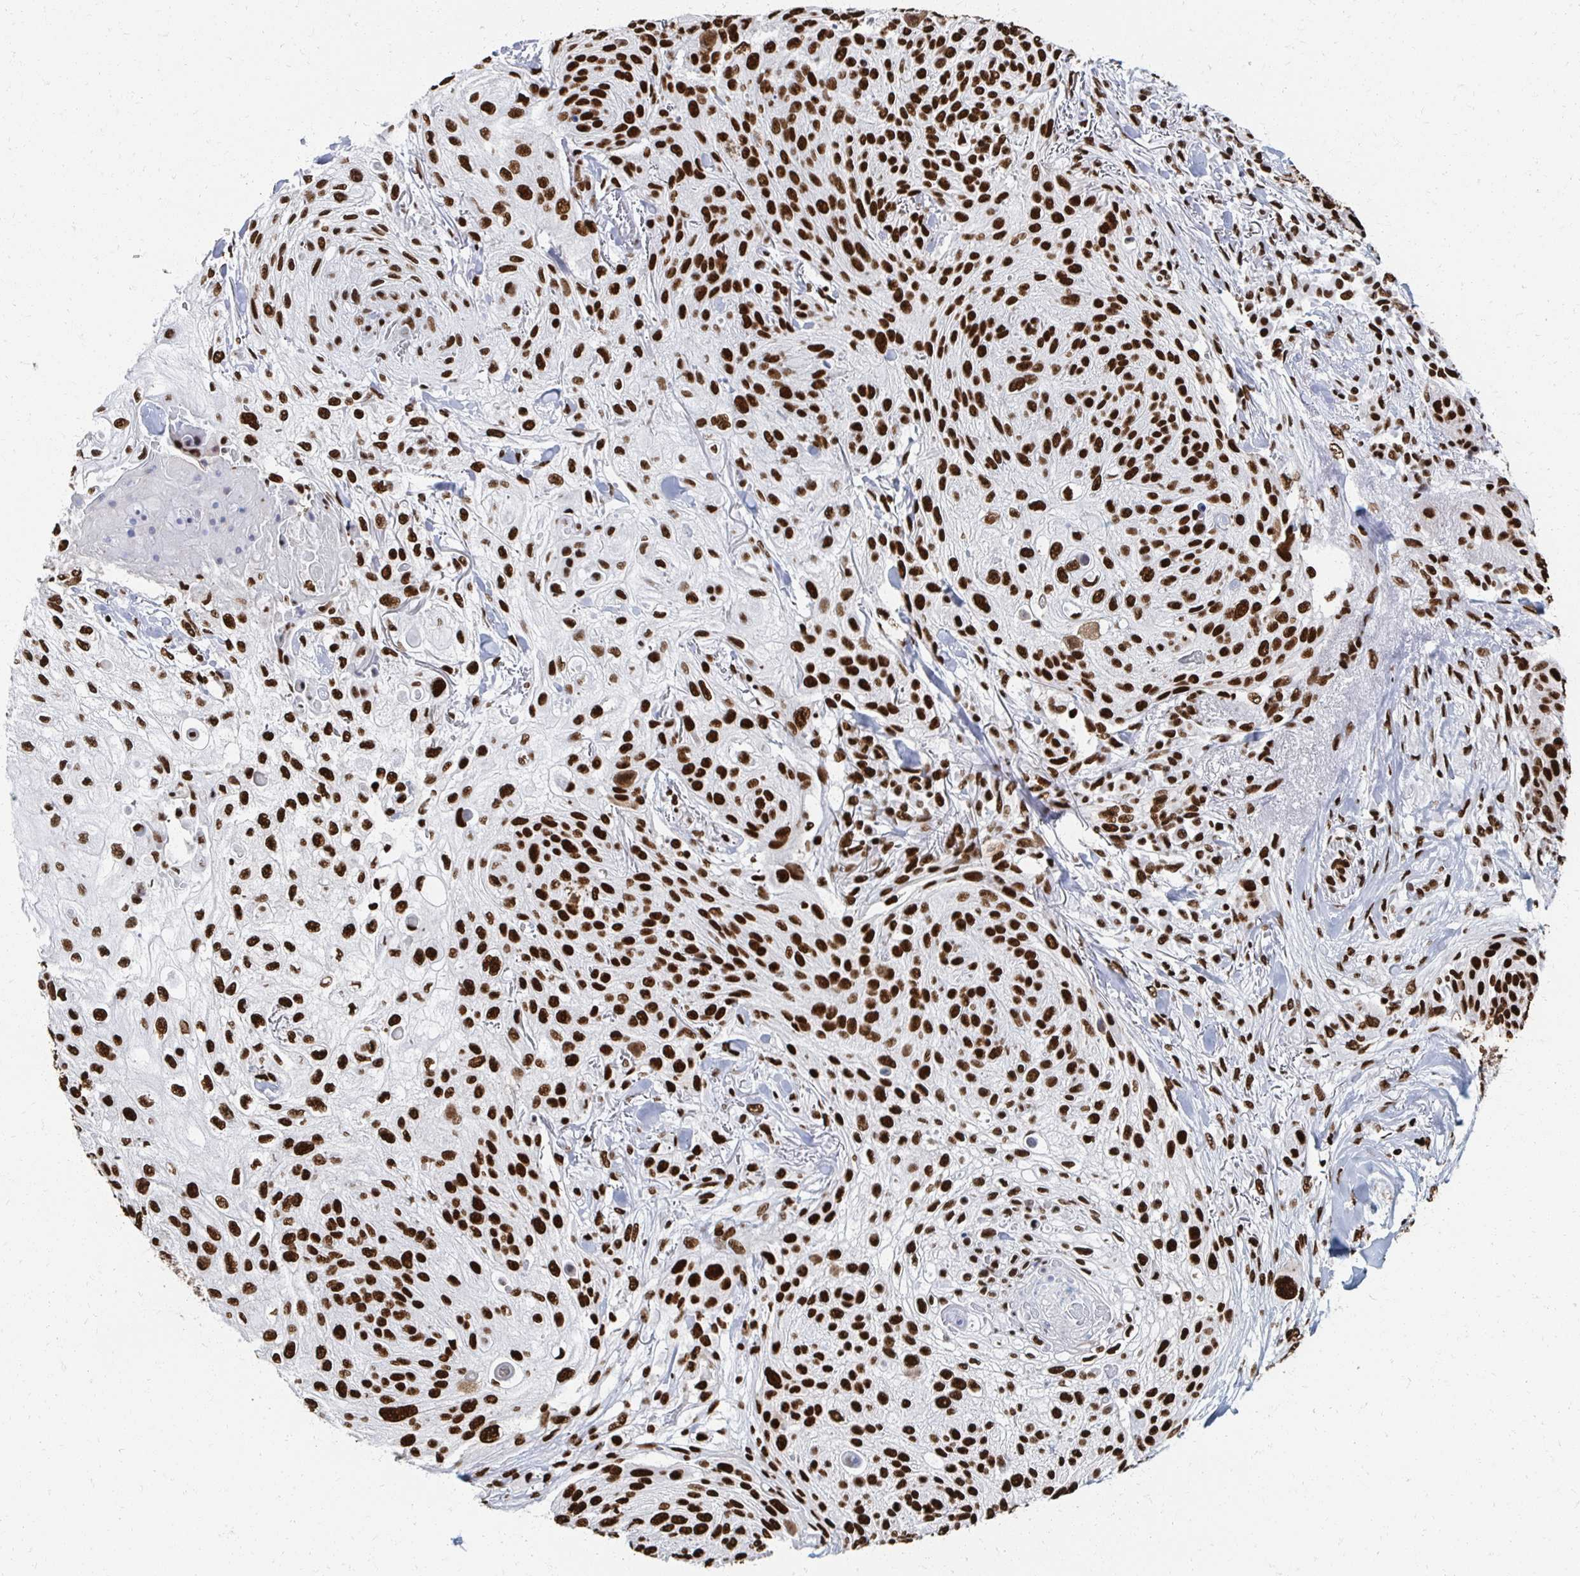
{"staining": {"intensity": "strong", "quantity": ">75%", "location": "nuclear"}, "tissue": "skin cancer", "cell_type": "Tumor cells", "image_type": "cancer", "snomed": [{"axis": "morphology", "description": "Squamous cell carcinoma, NOS"}, {"axis": "topography", "description": "Skin"}], "caption": "DAB (3,3'-diaminobenzidine) immunohistochemical staining of human skin cancer (squamous cell carcinoma) shows strong nuclear protein positivity in about >75% of tumor cells. The protein of interest is shown in brown color, while the nuclei are stained blue.", "gene": "RBBP7", "patient": {"sex": "female", "age": 87}}